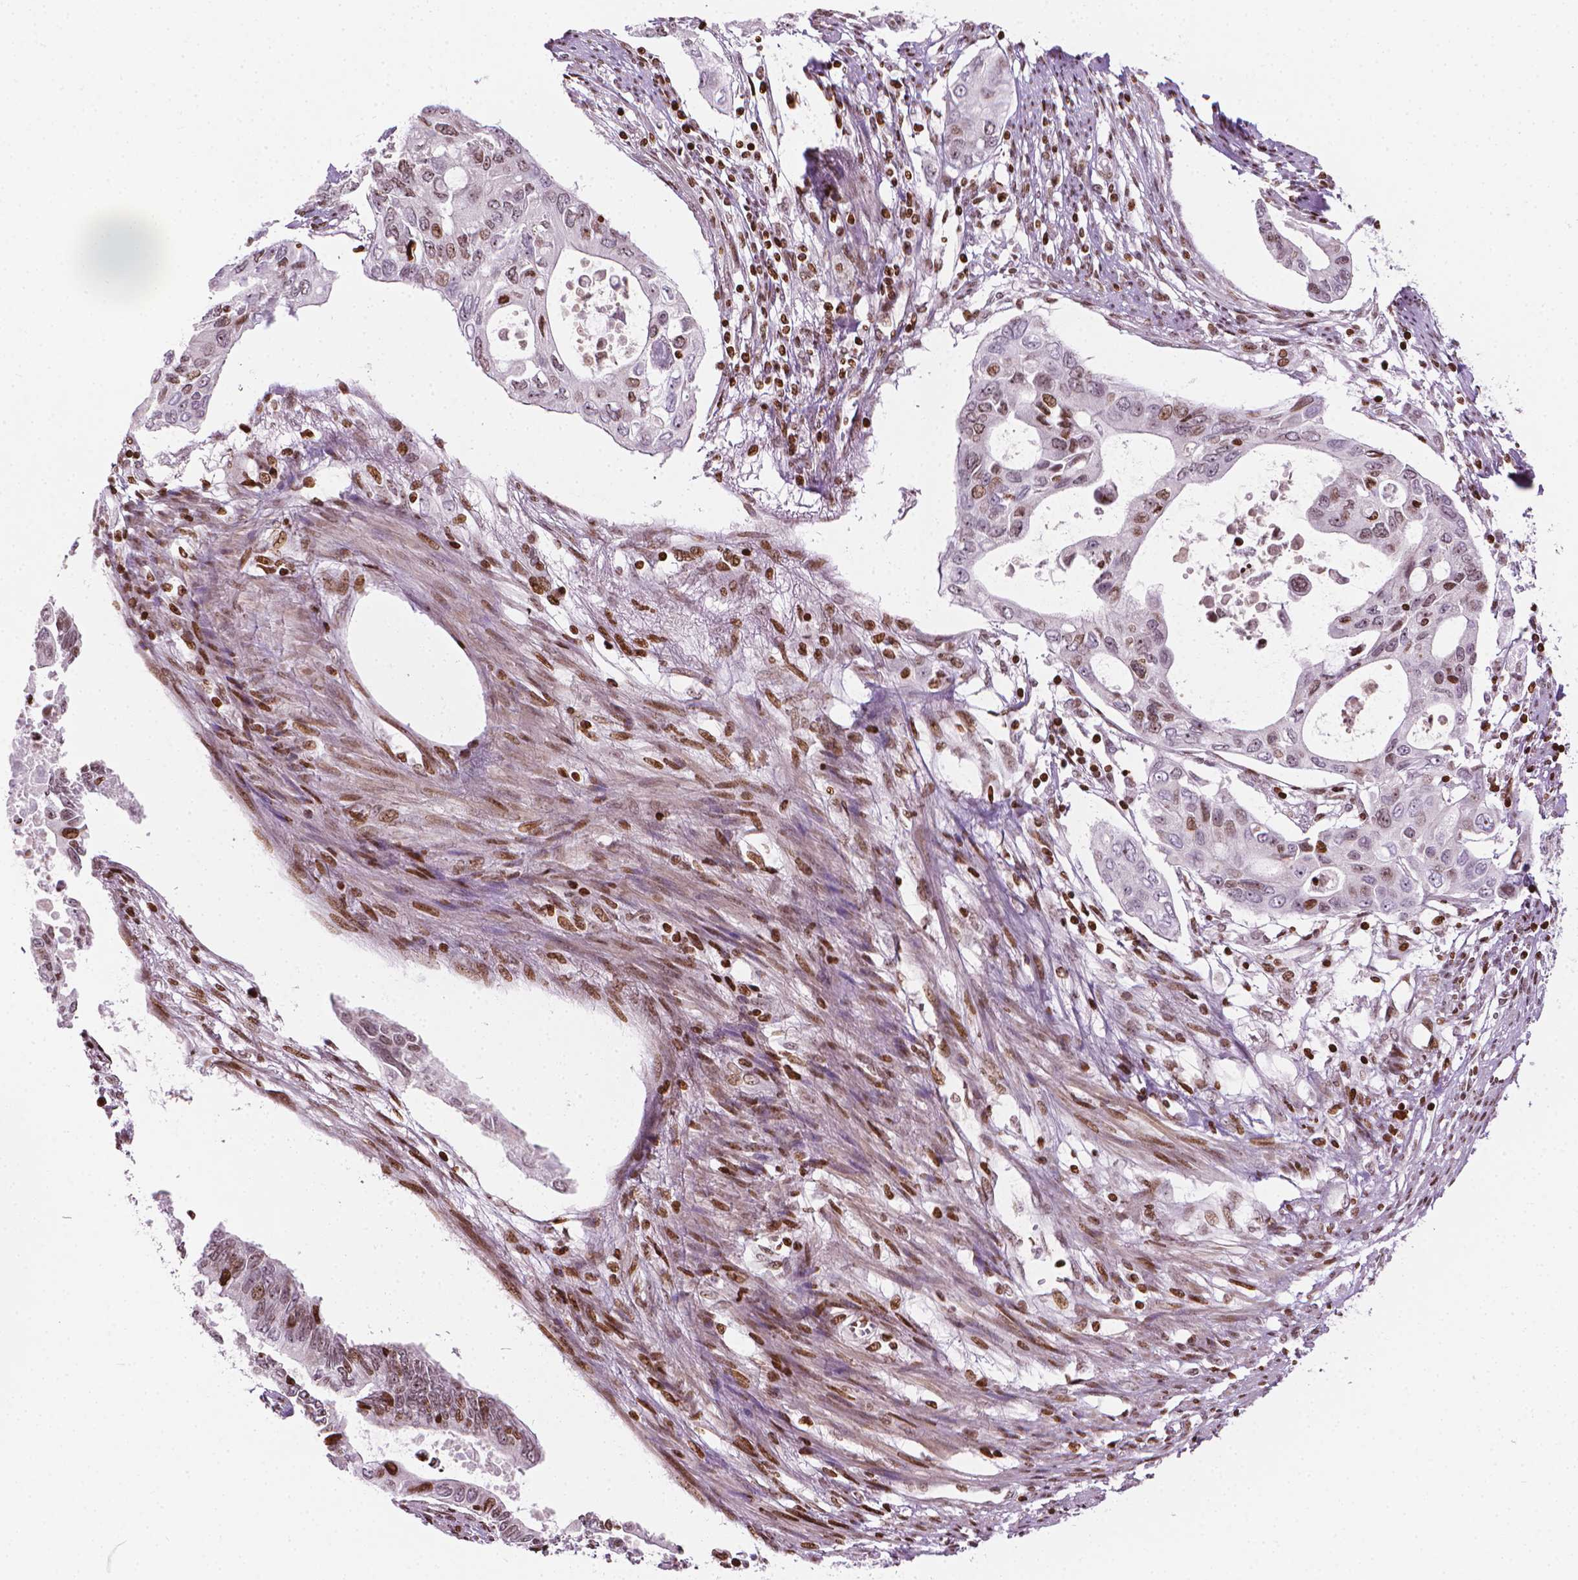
{"staining": {"intensity": "moderate", "quantity": "<25%", "location": "nuclear"}, "tissue": "pancreatic cancer", "cell_type": "Tumor cells", "image_type": "cancer", "snomed": [{"axis": "morphology", "description": "Adenocarcinoma, NOS"}, {"axis": "topography", "description": "Pancreas"}], "caption": "IHC of pancreatic cancer (adenocarcinoma) reveals low levels of moderate nuclear positivity in approximately <25% of tumor cells. Using DAB (3,3'-diaminobenzidine) (brown) and hematoxylin (blue) stains, captured at high magnification using brightfield microscopy.", "gene": "PIP4K2A", "patient": {"sex": "female", "age": 63}}